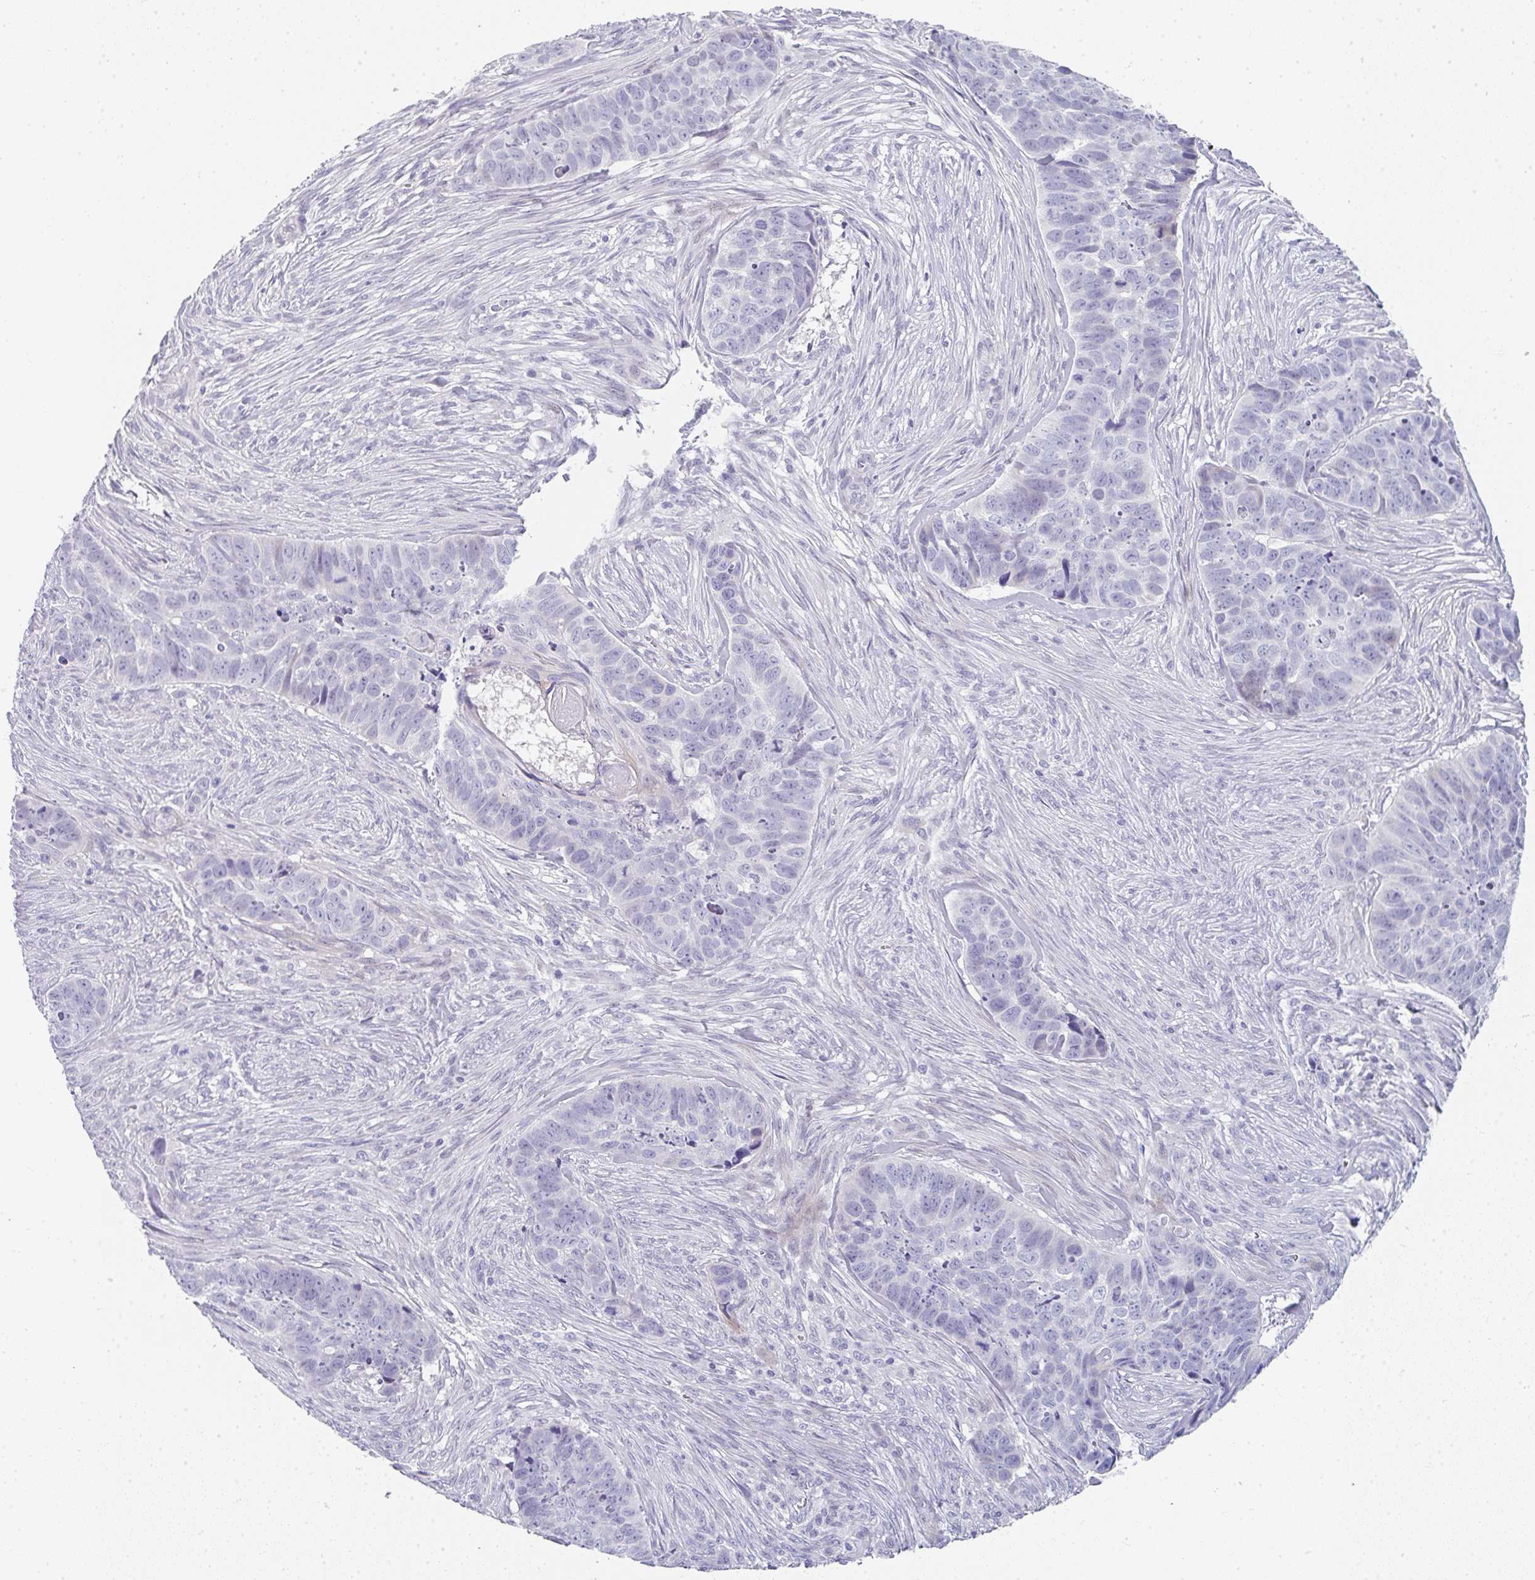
{"staining": {"intensity": "negative", "quantity": "none", "location": "none"}, "tissue": "skin cancer", "cell_type": "Tumor cells", "image_type": "cancer", "snomed": [{"axis": "morphology", "description": "Basal cell carcinoma"}, {"axis": "topography", "description": "Skin"}], "caption": "A high-resolution image shows immunohistochemistry staining of basal cell carcinoma (skin), which displays no significant staining in tumor cells. Brightfield microscopy of immunohistochemistry stained with DAB (3,3'-diaminobenzidine) (brown) and hematoxylin (blue), captured at high magnification.", "gene": "NEU2", "patient": {"sex": "female", "age": 82}}